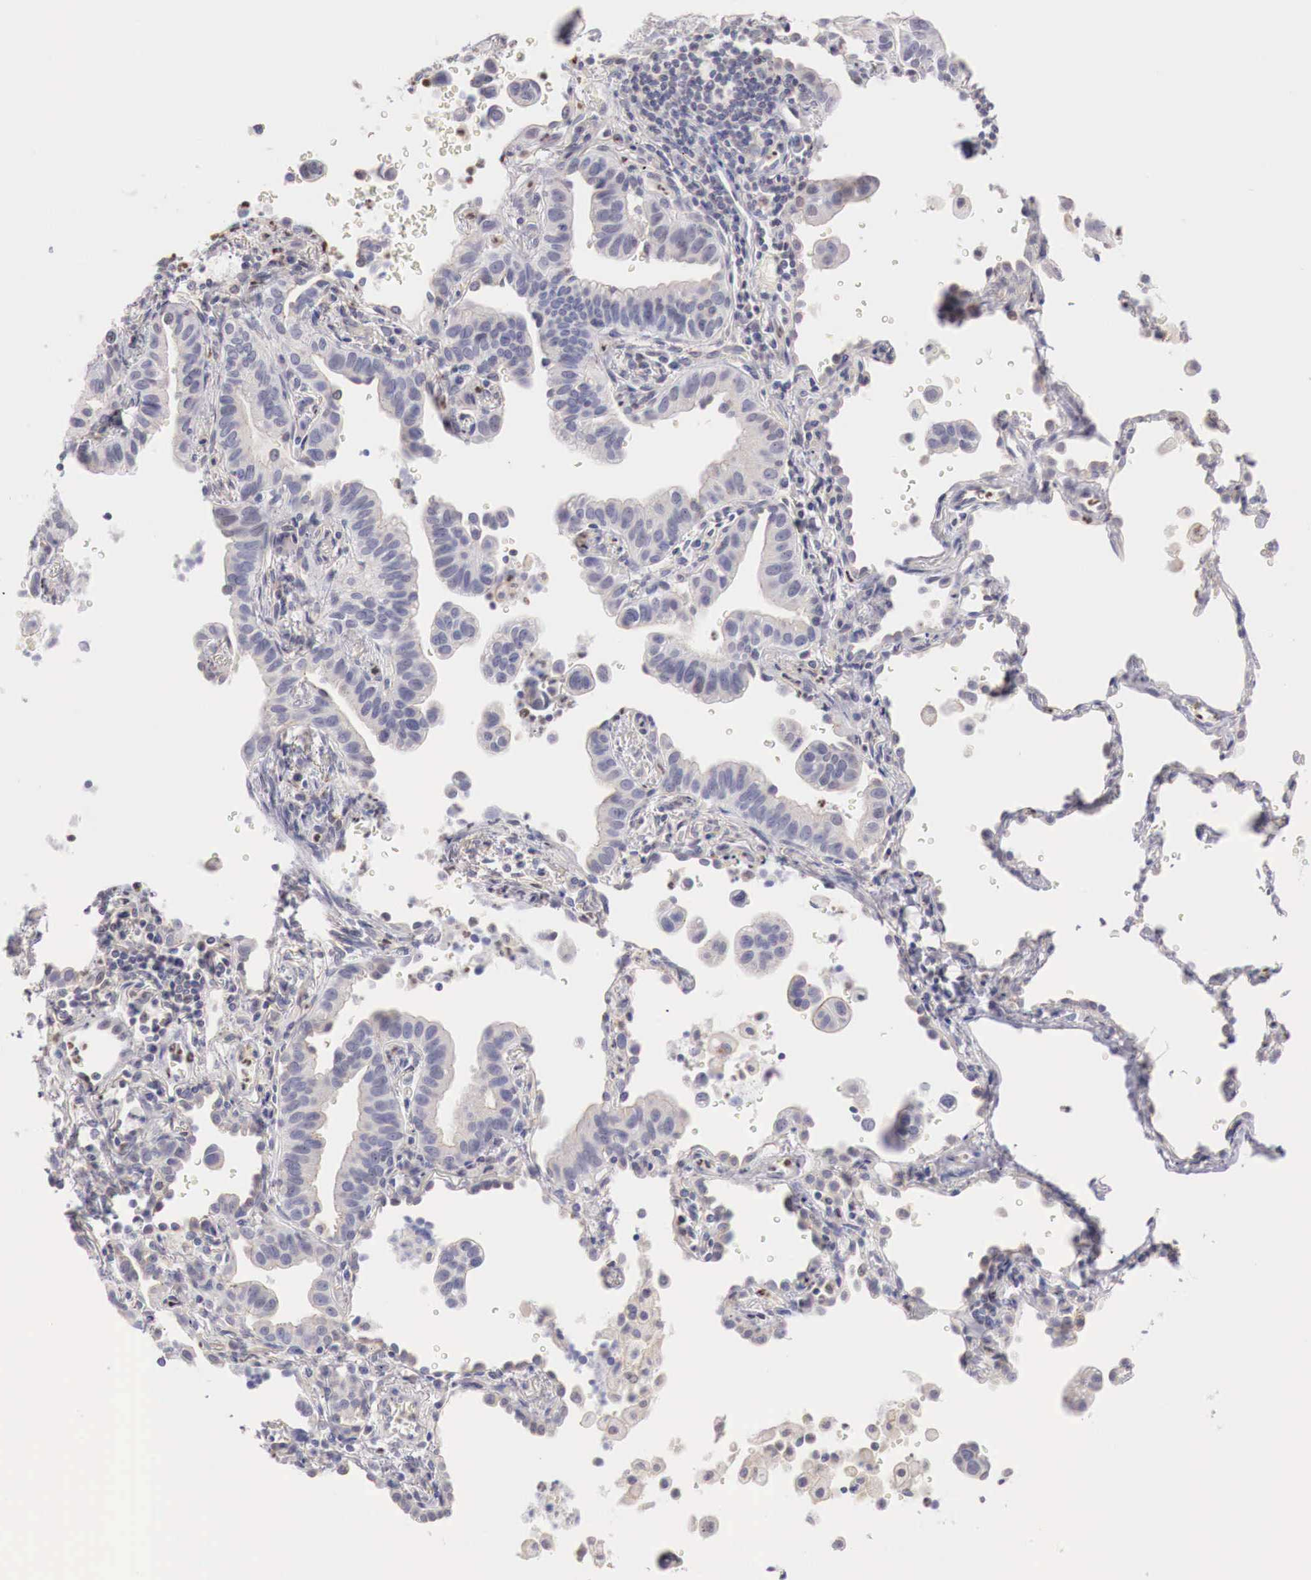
{"staining": {"intensity": "negative", "quantity": "none", "location": "none"}, "tissue": "lung cancer", "cell_type": "Tumor cells", "image_type": "cancer", "snomed": [{"axis": "morphology", "description": "Adenocarcinoma, NOS"}, {"axis": "topography", "description": "Lung"}], "caption": "This is an immunohistochemistry (IHC) histopathology image of lung adenocarcinoma. There is no expression in tumor cells.", "gene": "TRIM13", "patient": {"sex": "female", "age": 50}}